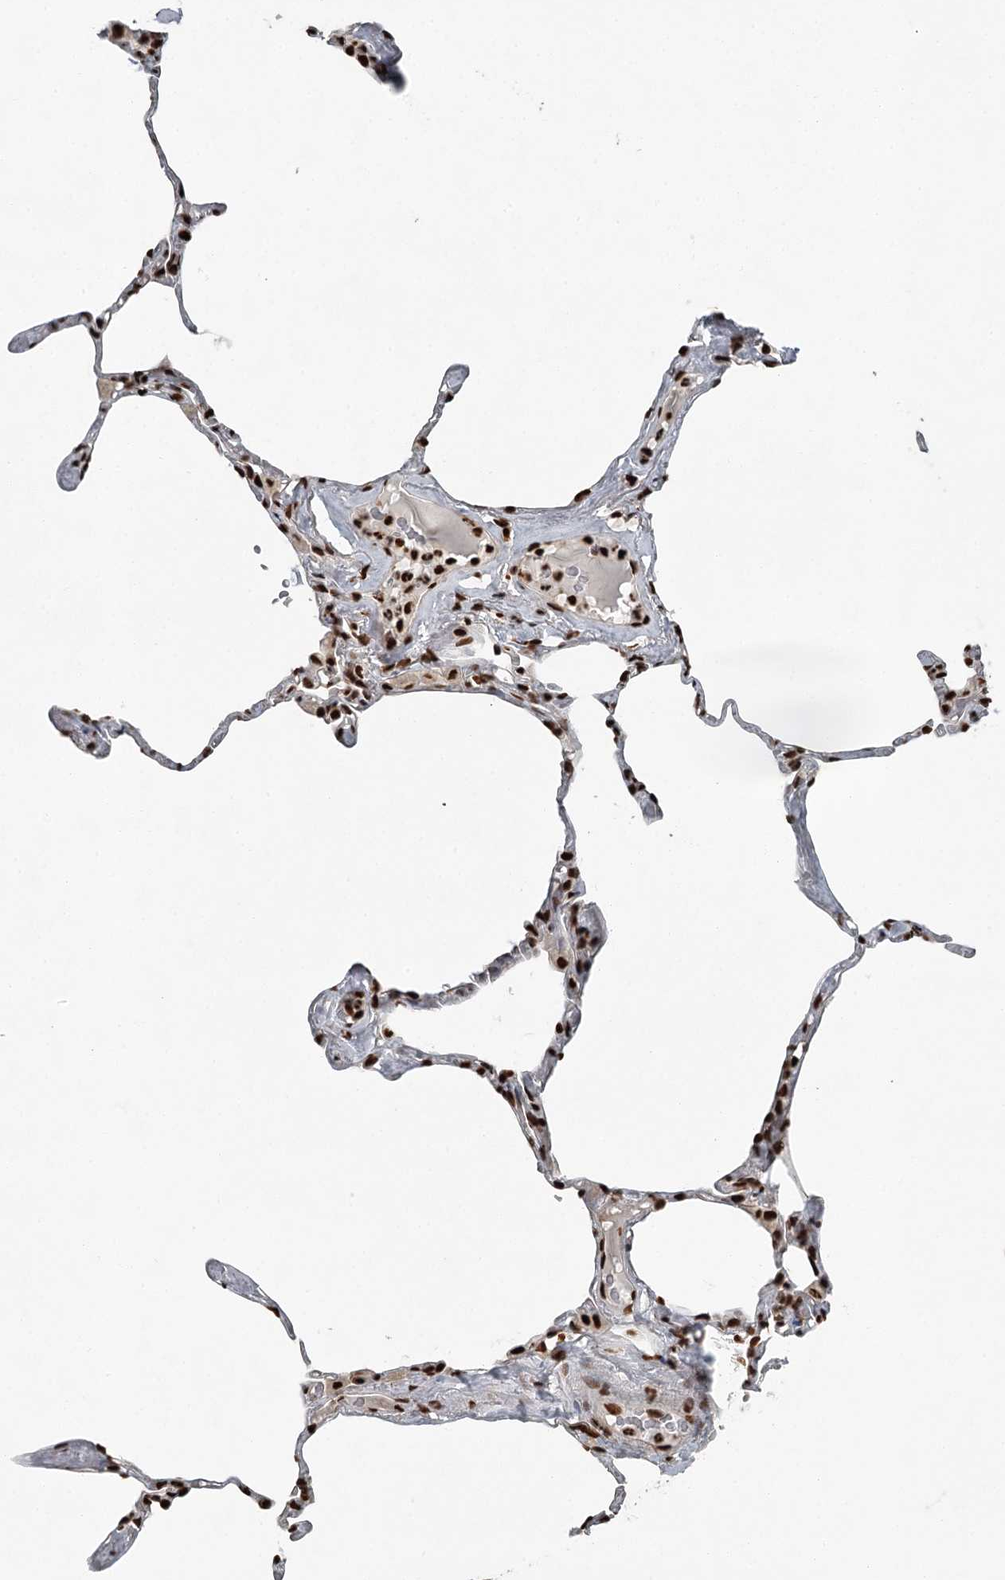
{"staining": {"intensity": "strong", "quantity": ">75%", "location": "nuclear"}, "tissue": "lung", "cell_type": "Alveolar cells", "image_type": "normal", "snomed": [{"axis": "morphology", "description": "Normal tissue, NOS"}, {"axis": "topography", "description": "Lung"}], "caption": "IHC (DAB (3,3'-diaminobenzidine)) staining of normal lung demonstrates strong nuclear protein expression in about >75% of alveolar cells. Nuclei are stained in blue.", "gene": "RBBP7", "patient": {"sex": "male", "age": 65}}